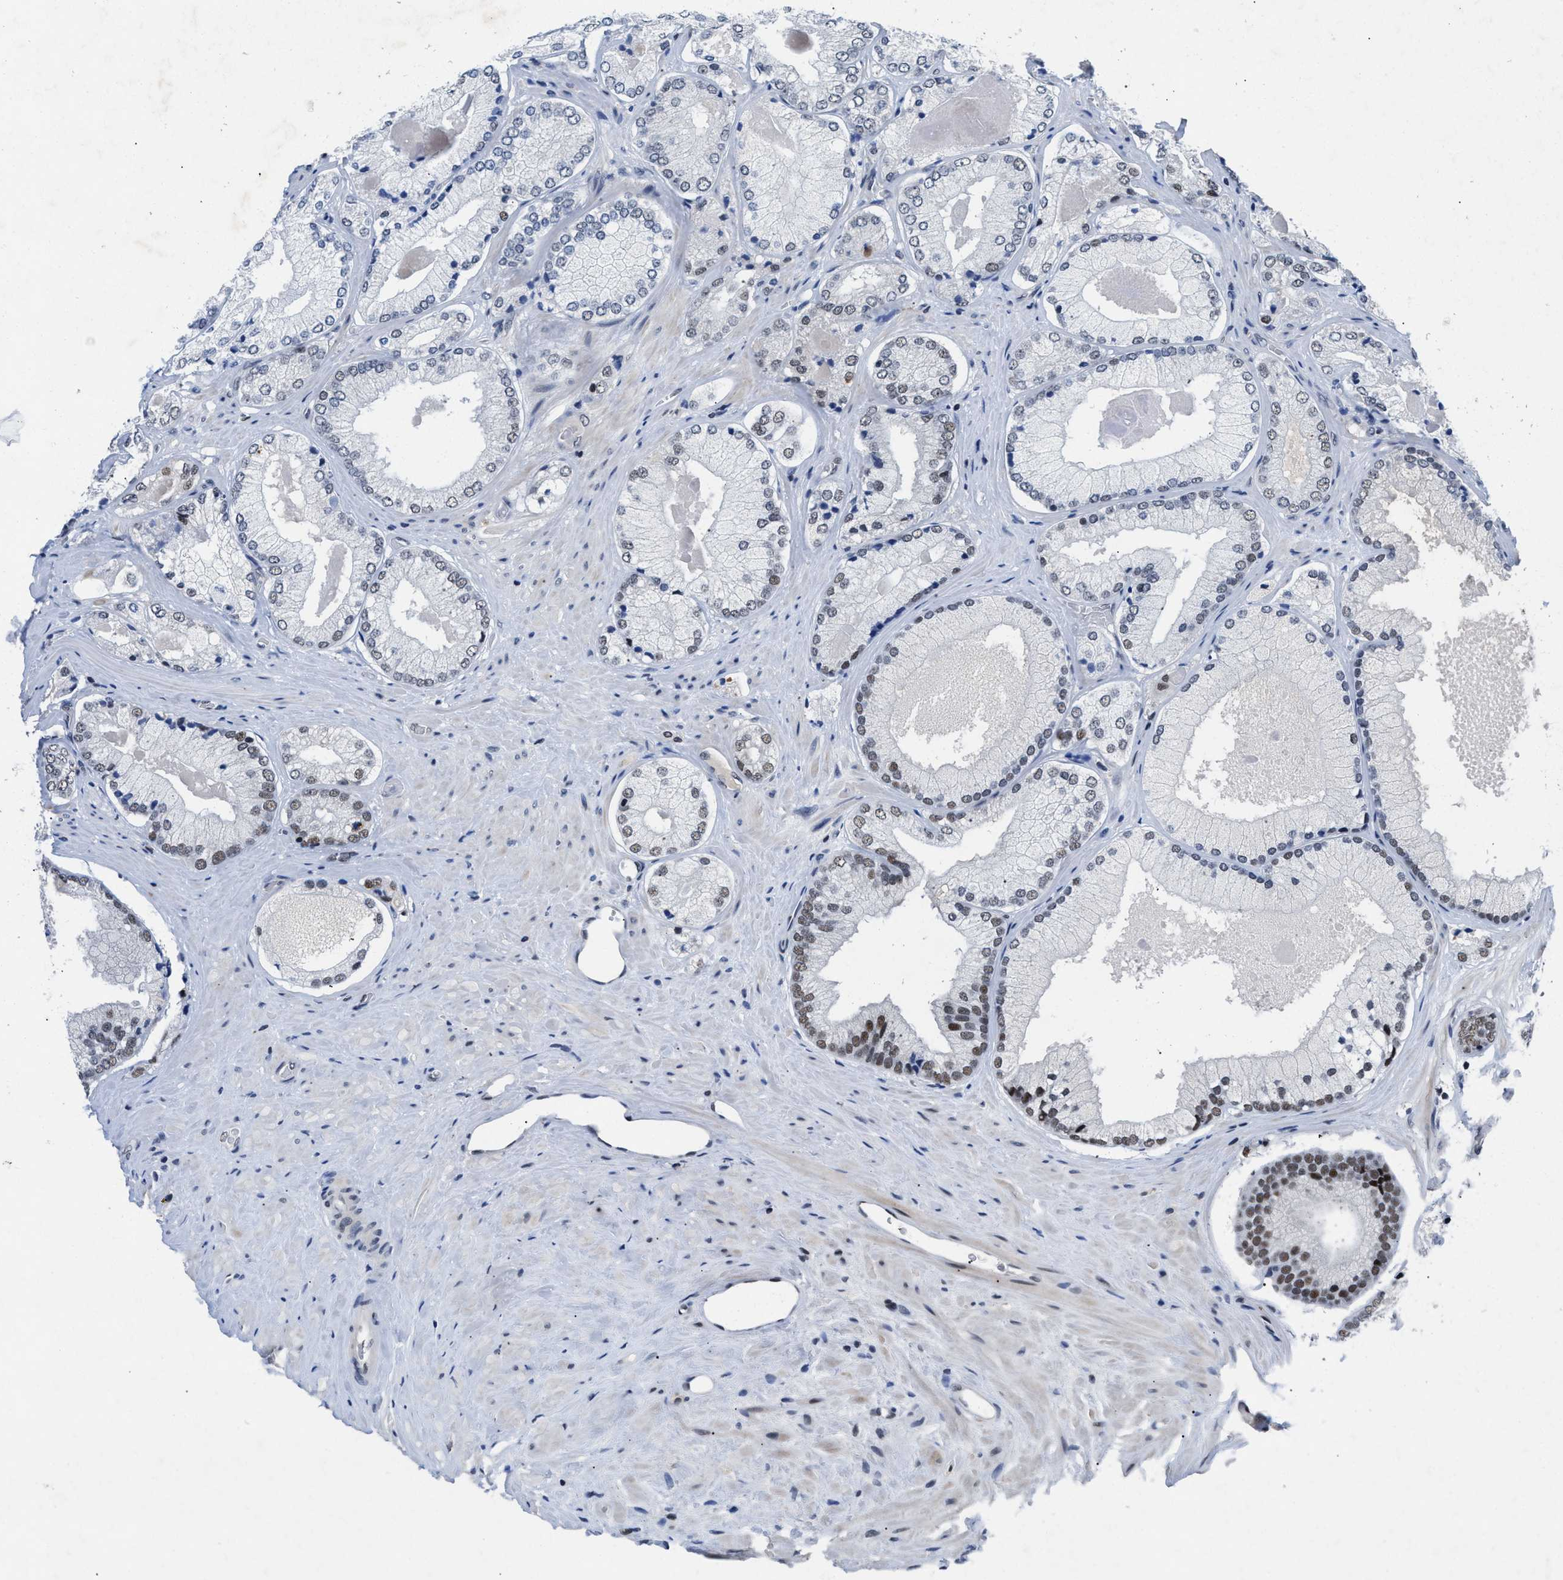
{"staining": {"intensity": "weak", "quantity": "<25%", "location": "nuclear"}, "tissue": "prostate cancer", "cell_type": "Tumor cells", "image_type": "cancer", "snomed": [{"axis": "morphology", "description": "Adenocarcinoma, Low grade"}, {"axis": "topography", "description": "Prostate"}], "caption": "Immunohistochemistry (IHC) photomicrograph of human adenocarcinoma (low-grade) (prostate) stained for a protein (brown), which displays no expression in tumor cells. (Brightfield microscopy of DAB (3,3'-diaminobenzidine) immunohistochemistry at high magnification).", "gene": "WDR81", "patient": {"sex": "male", "age": 65}}